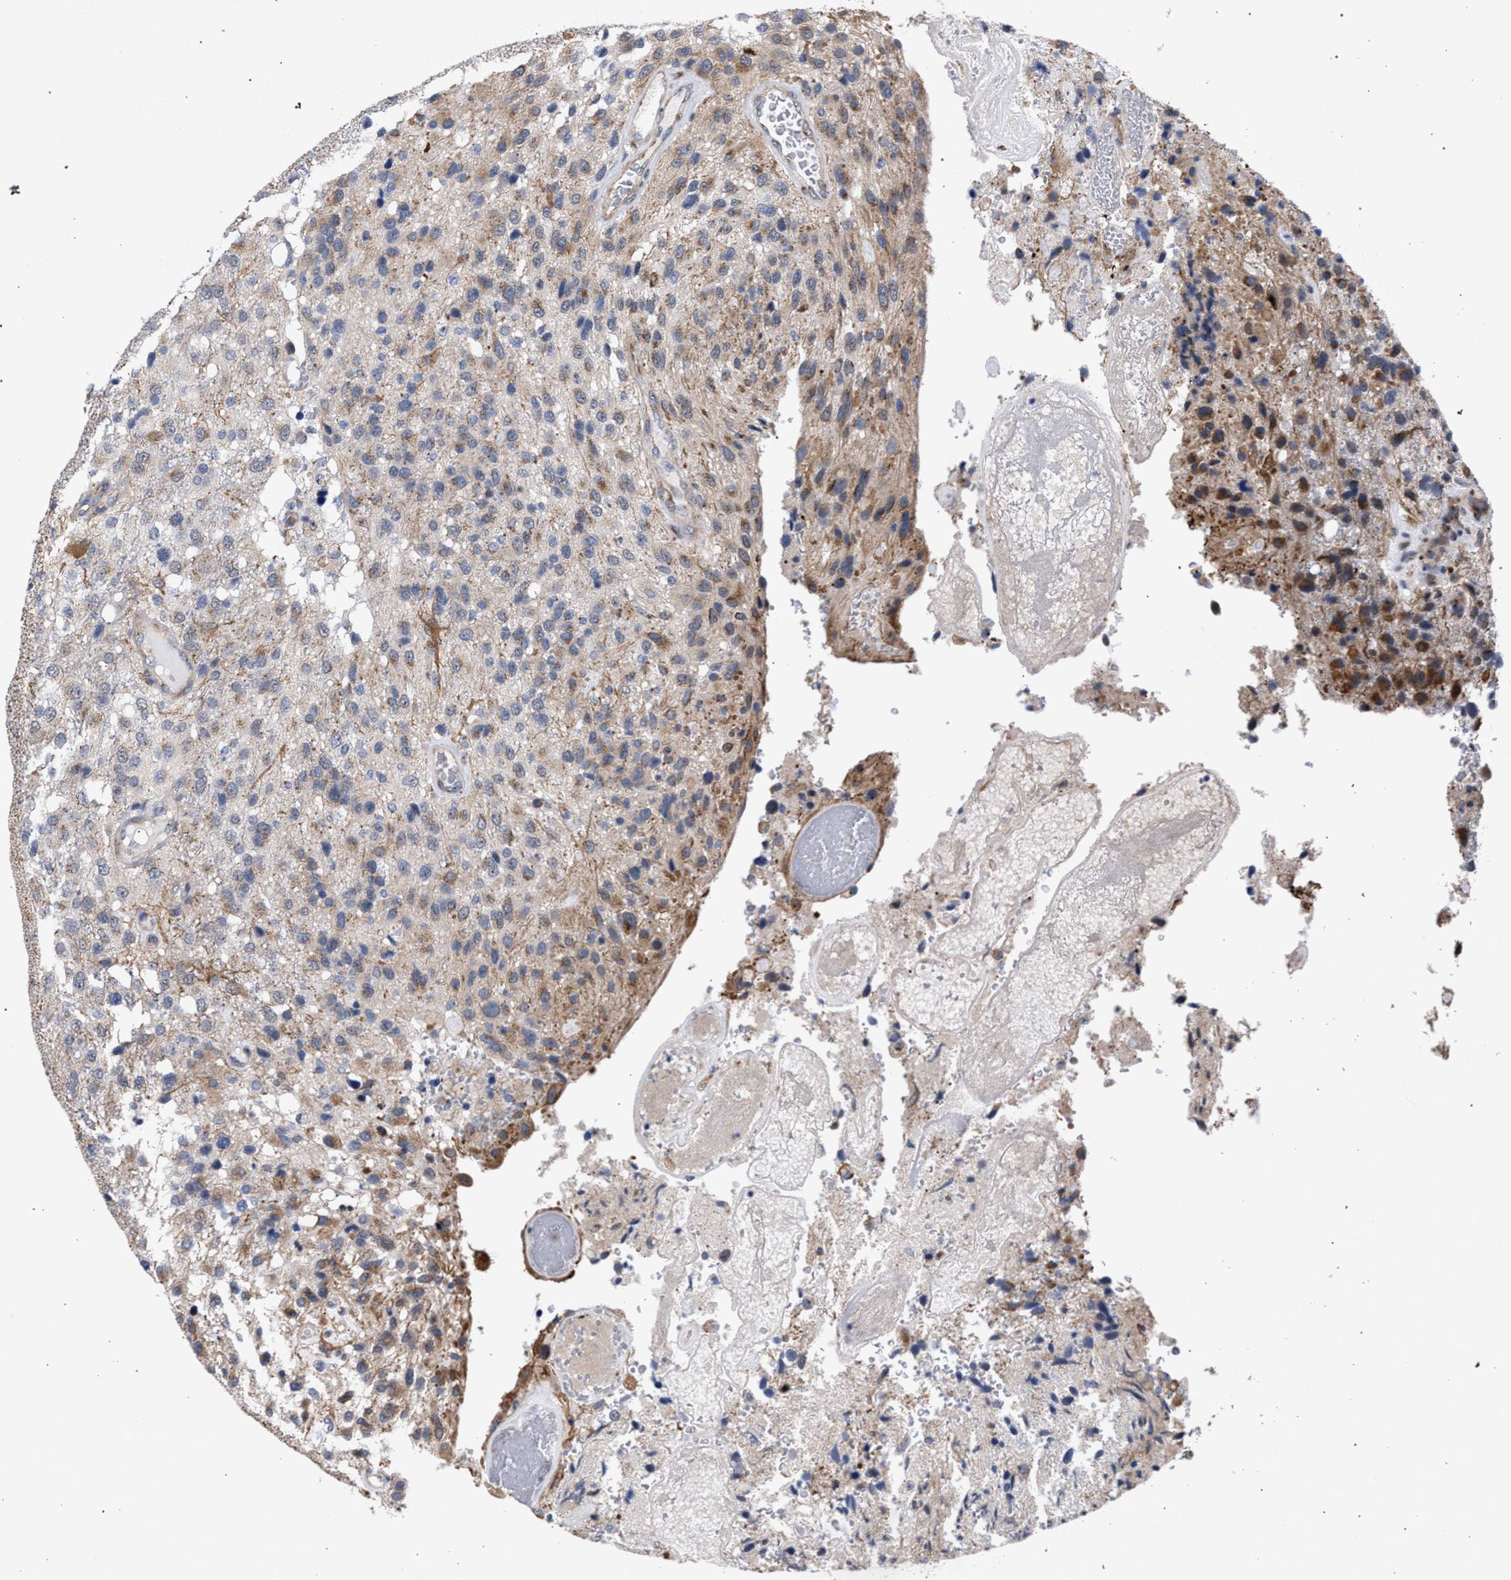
{"staining": {"intensity": "moderate", "quantity": "25%-75%", "location": "cytoplasmic/membranous"}, "tissue": "glioma", "cell_type": "Tumor cells", "image_type": "cancer", "snomed": [{"axis": "morphology", "description": "Glioma, malignant, High grade"}, {"axis": "topography", "description": "Brain"}], "caption": "Immunohistochemistry (IHC) of glioma displays medium levels of moderate cytoplasmic/membranous expression in about 25%-75% of tumor cells. (DAB (3,3'-diaminobenzidine) IHC with brightfield microscopy, high magnification).", "gene": "GOLGA2", "patient": {"sex": "female", "age": 58}}